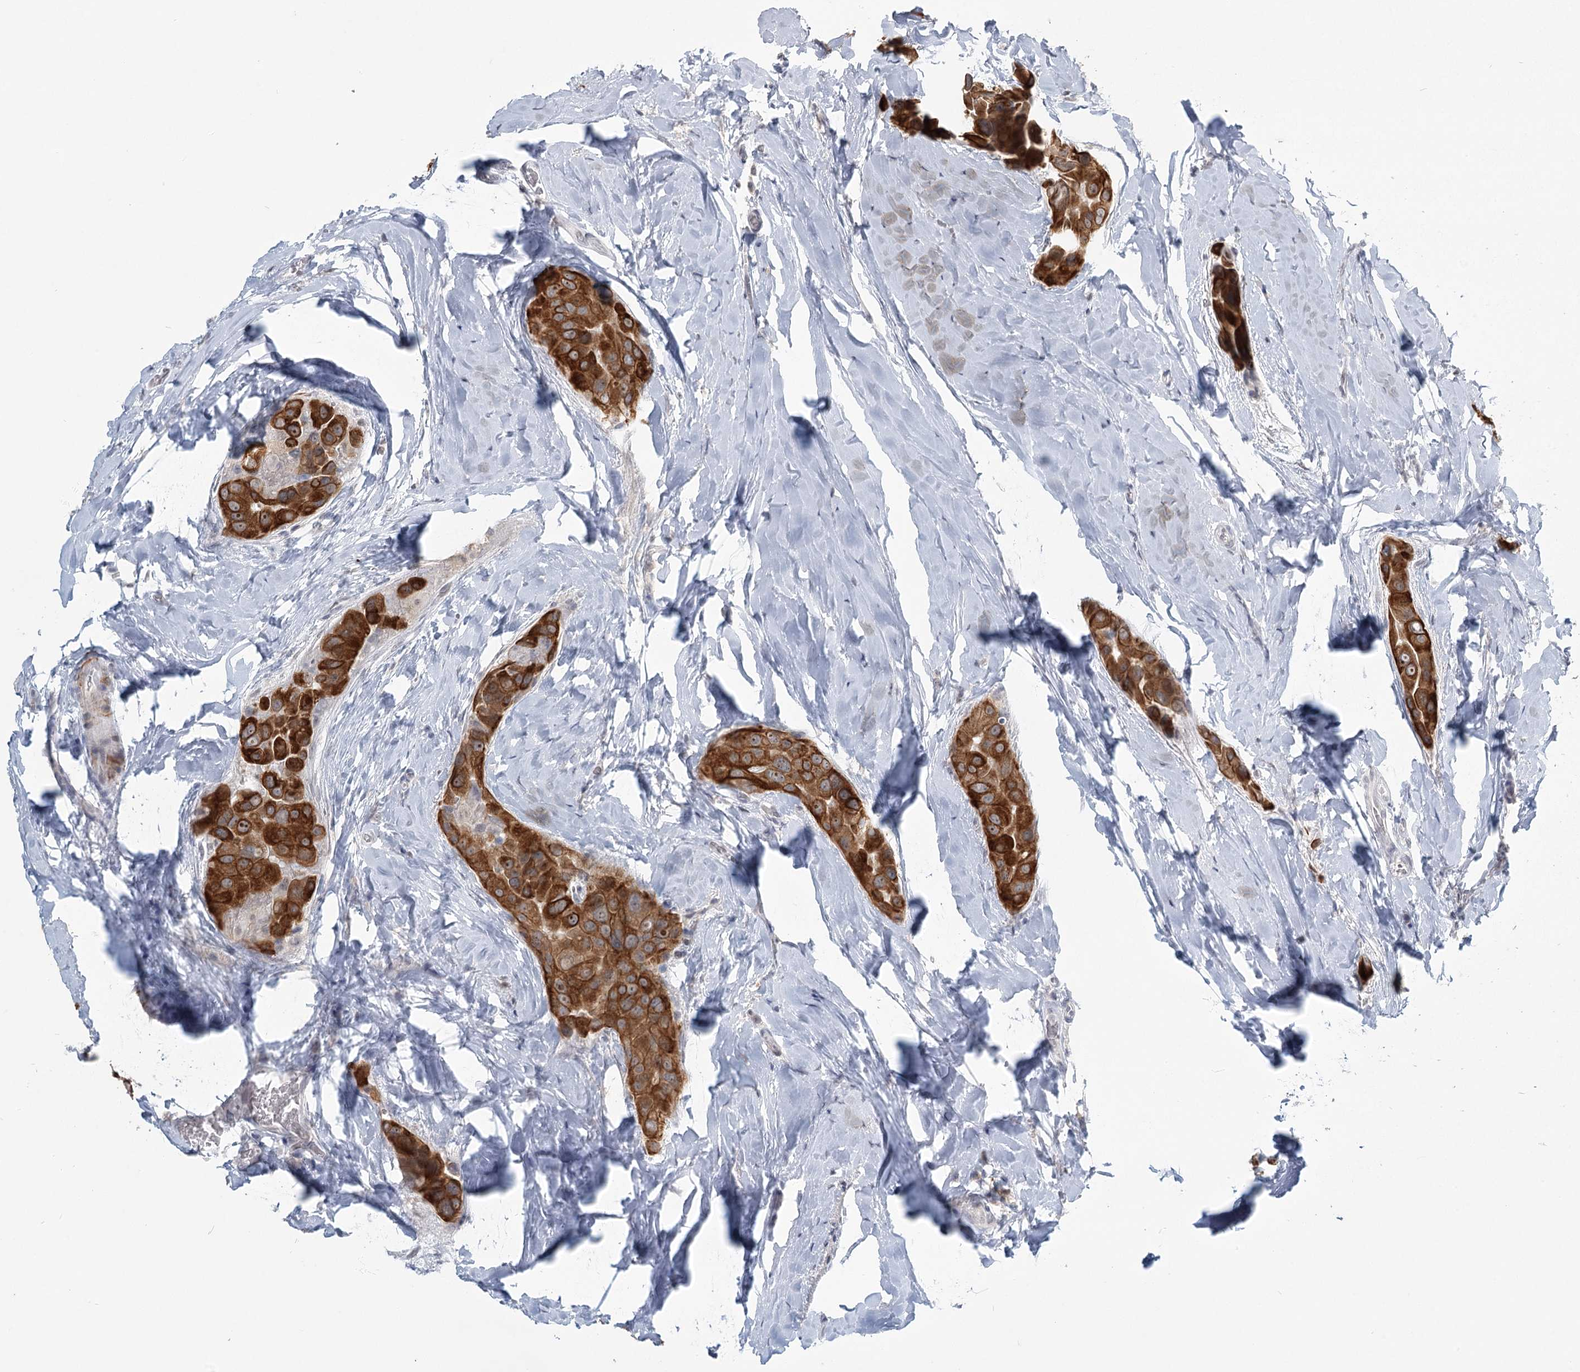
{"staining": {"intensity": "strong", "quantity": ">75%", "location": "cytoplasmic/membranous"}, "tissue": "thyroid cancer", "cell_type": "Tumor cells", "image_type": "cancer", "snomed": [{"axis": "morphology", "description": "Papillary adenocarcinoma, NOS"}, {"axis": "topography", "description": "Thyroid gland"}], "caption": "There is high levels of strong cytoplasmic/membranous expression in tumor cells of papillary adenocarcinoma (thyroid), as demonstrated by immunohistochemical staining (brown color).", "gene": "TMEM70", "patient": {"sex": "male", "age": 33}}